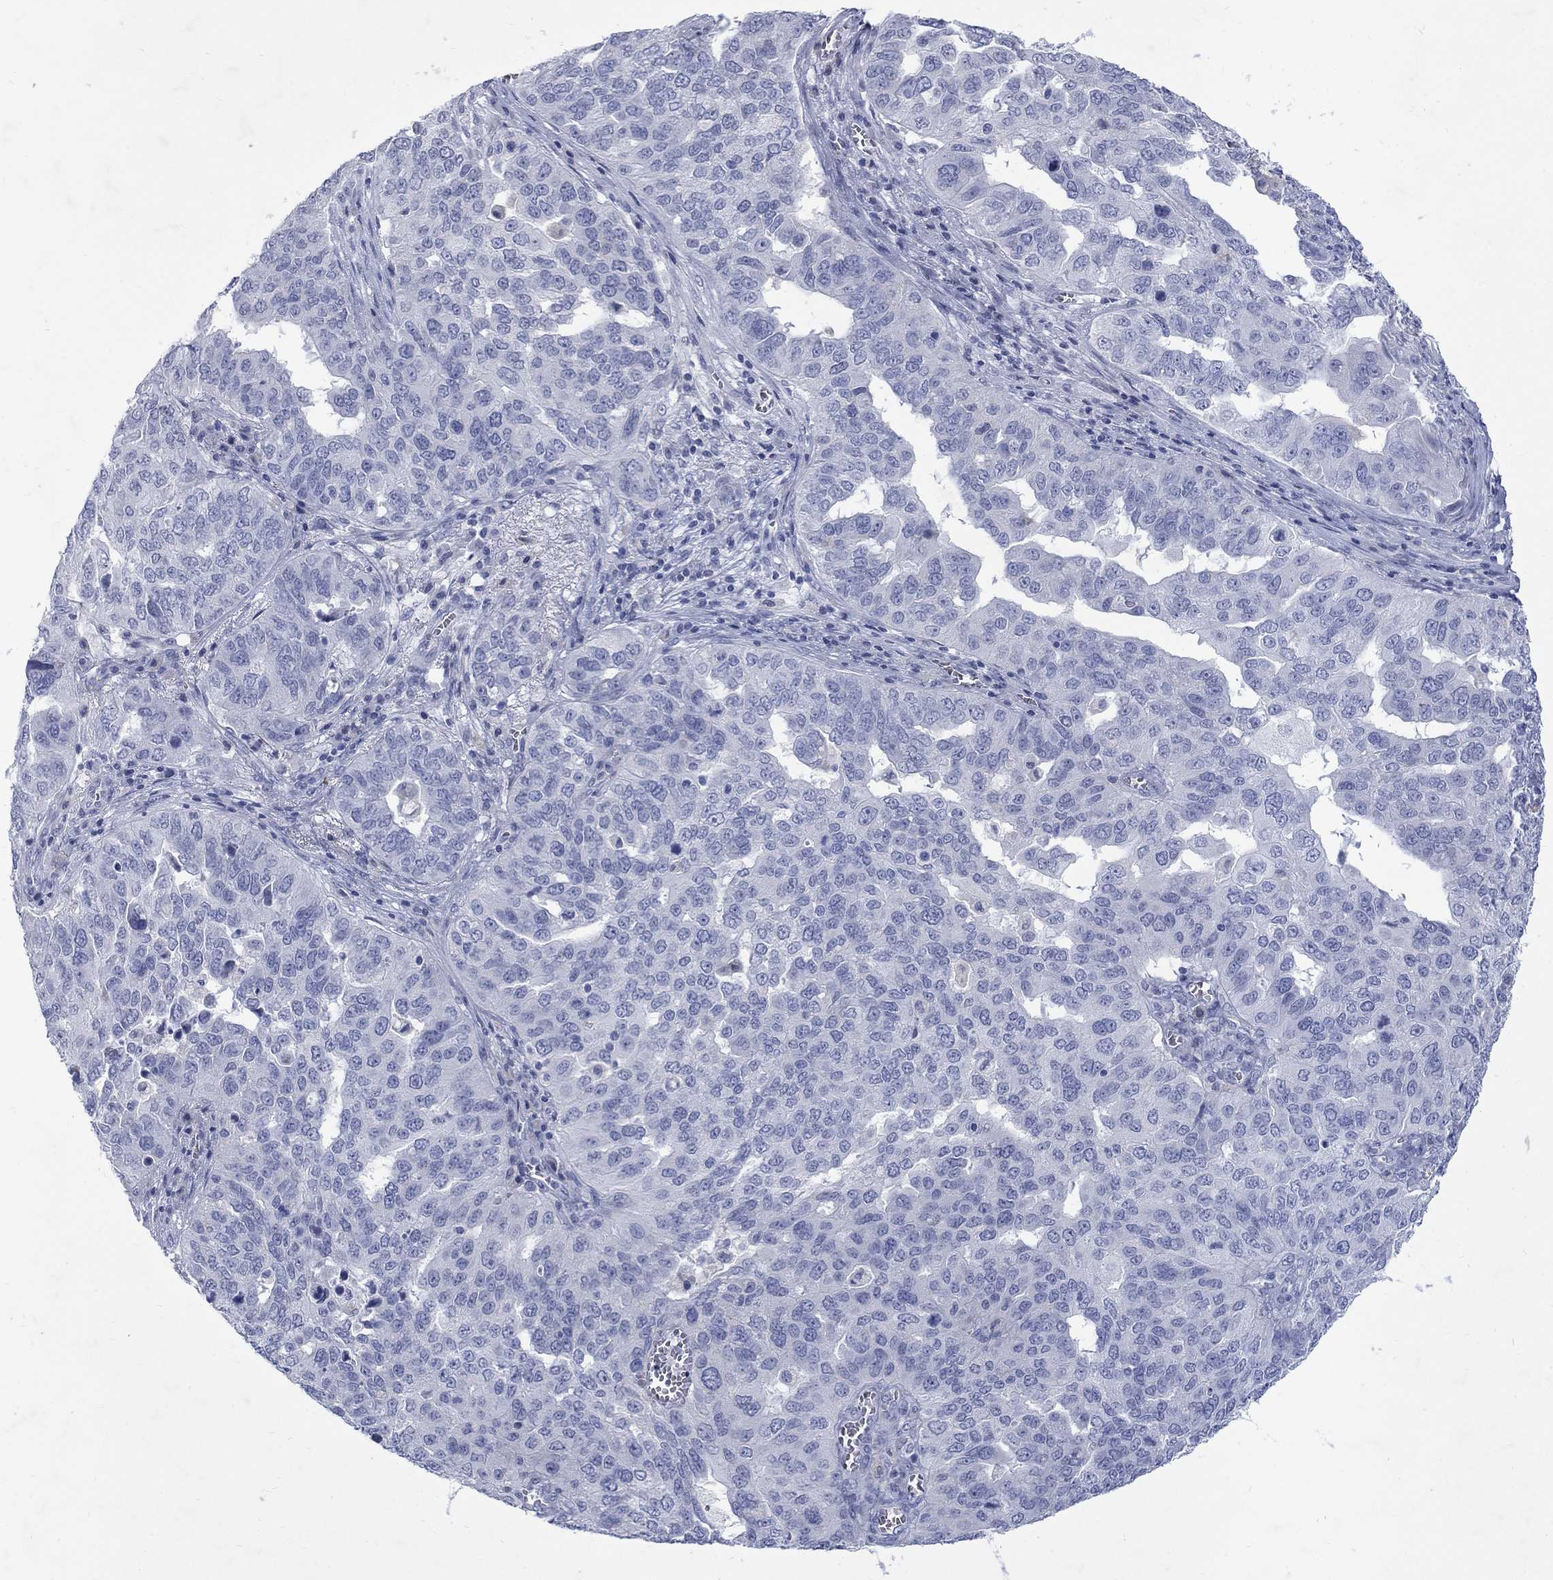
{"staining": {"intensity": "negative", "quantity": "none", "location": "none"}, "tissue": "ovarian cancer", "cell_type": "Tumor cells", "image_type": "cancer", "snomed": [{"axis": "morphology", "description": "Carcinoma, endometroid"}, {"axis": "topography", "description": "Soft tissue"}, {"axis": "topography", "description": "Ovary"}], "caption": "An immunohistochemistry photomicrograph of ovarian cancer (endometroid carcinoma) is shown. There is no staining in tumor cells of ovarian cancer (endometroid carcinoma).", "gene": "RFTN2", "patient": {"sex": "female", "age": 52}}